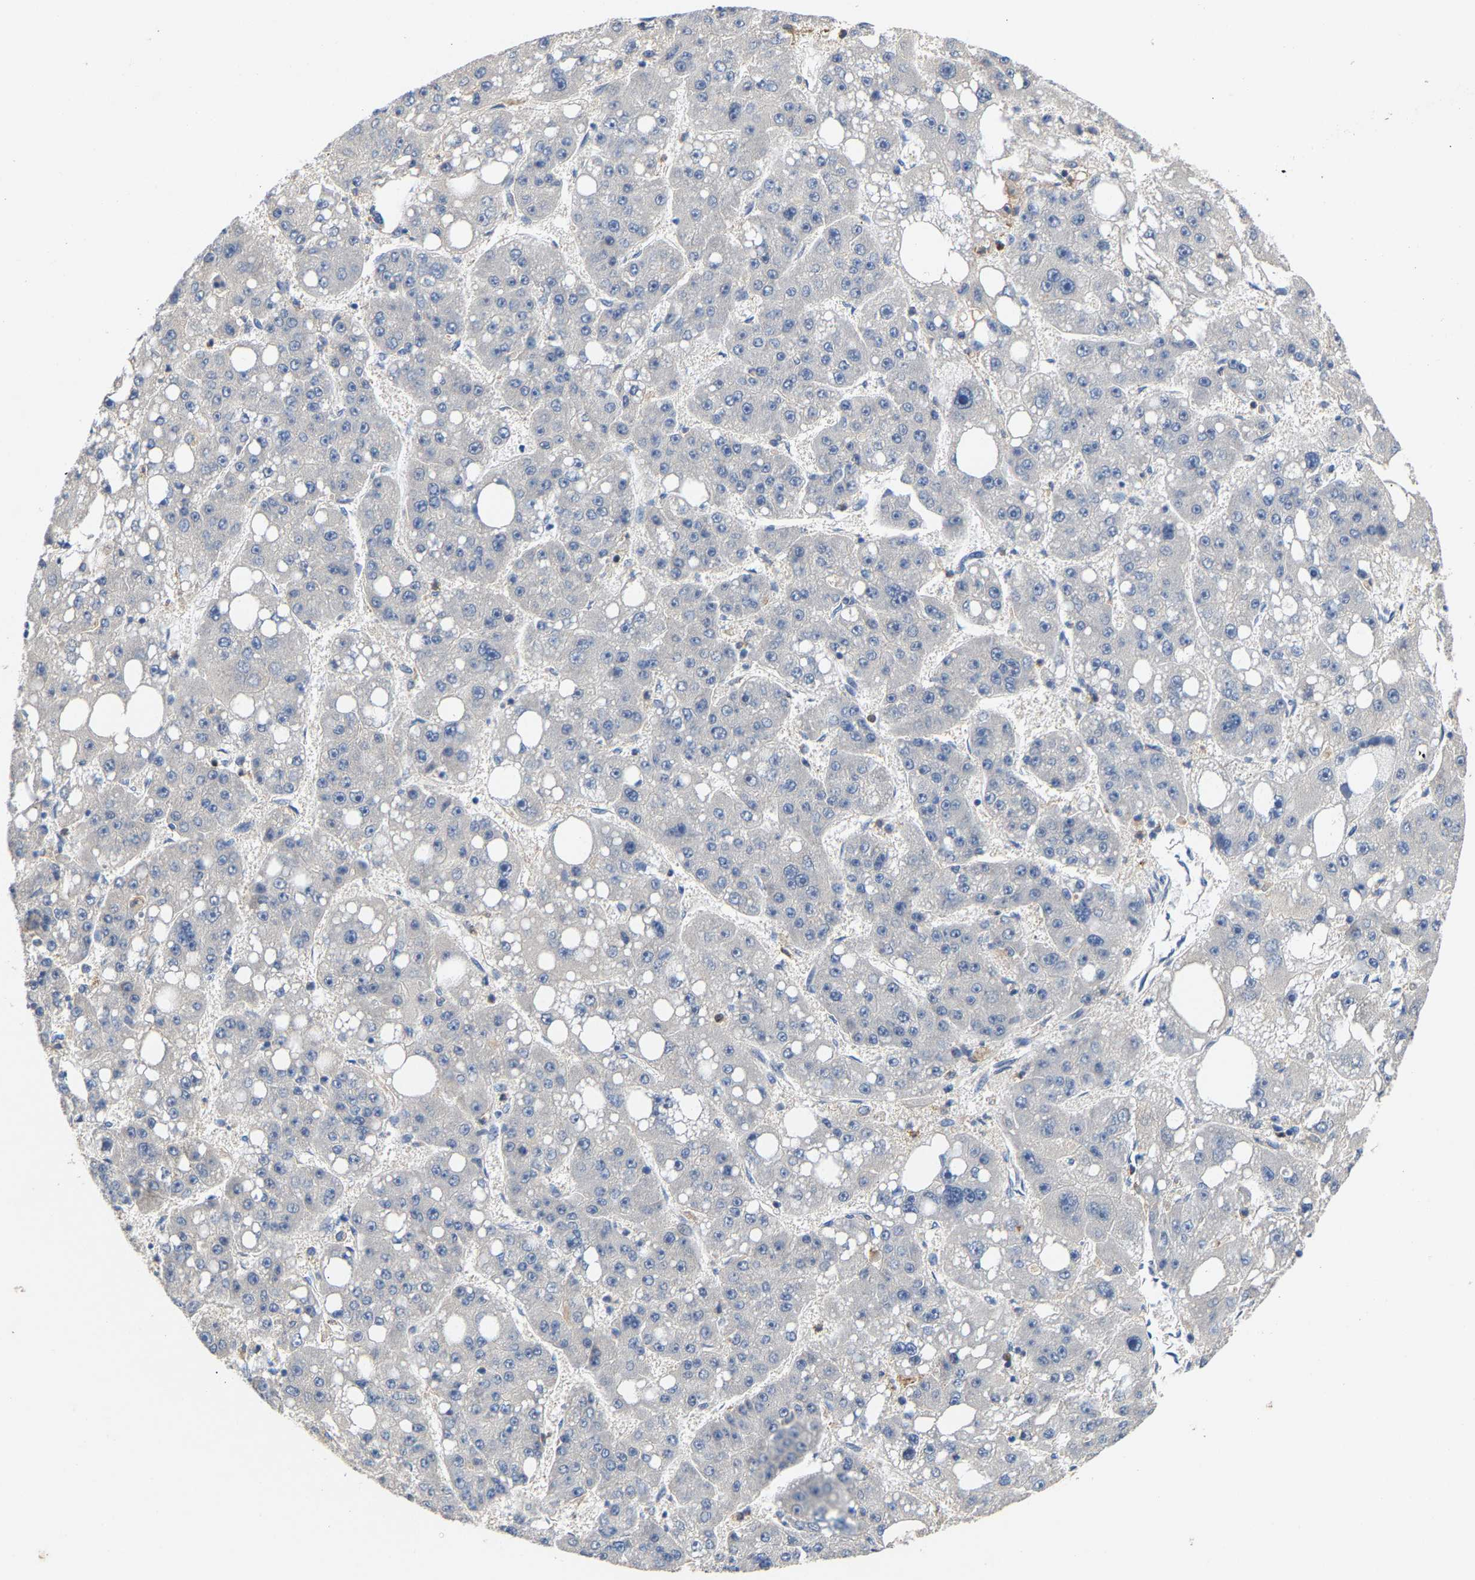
{"staining": {"intensity": "negative", "quantity": "none", "location": "none"}, "tissue": "liver cancer", "cell_type": "Tumor cells", "image_type": "cancer", "snomed": [{"axis": "morphology", "description": "Carcinoma, Hepatocellular, NOS"}, {"axis": "topography", "description": "Liver"}], "caption": "Micrograph shows no protein expression in tumor cells of hepatocellular carcinoma (liver) tissue.", "gene": "CCDC171", "patient": {"sex": "female", "age": 61}}